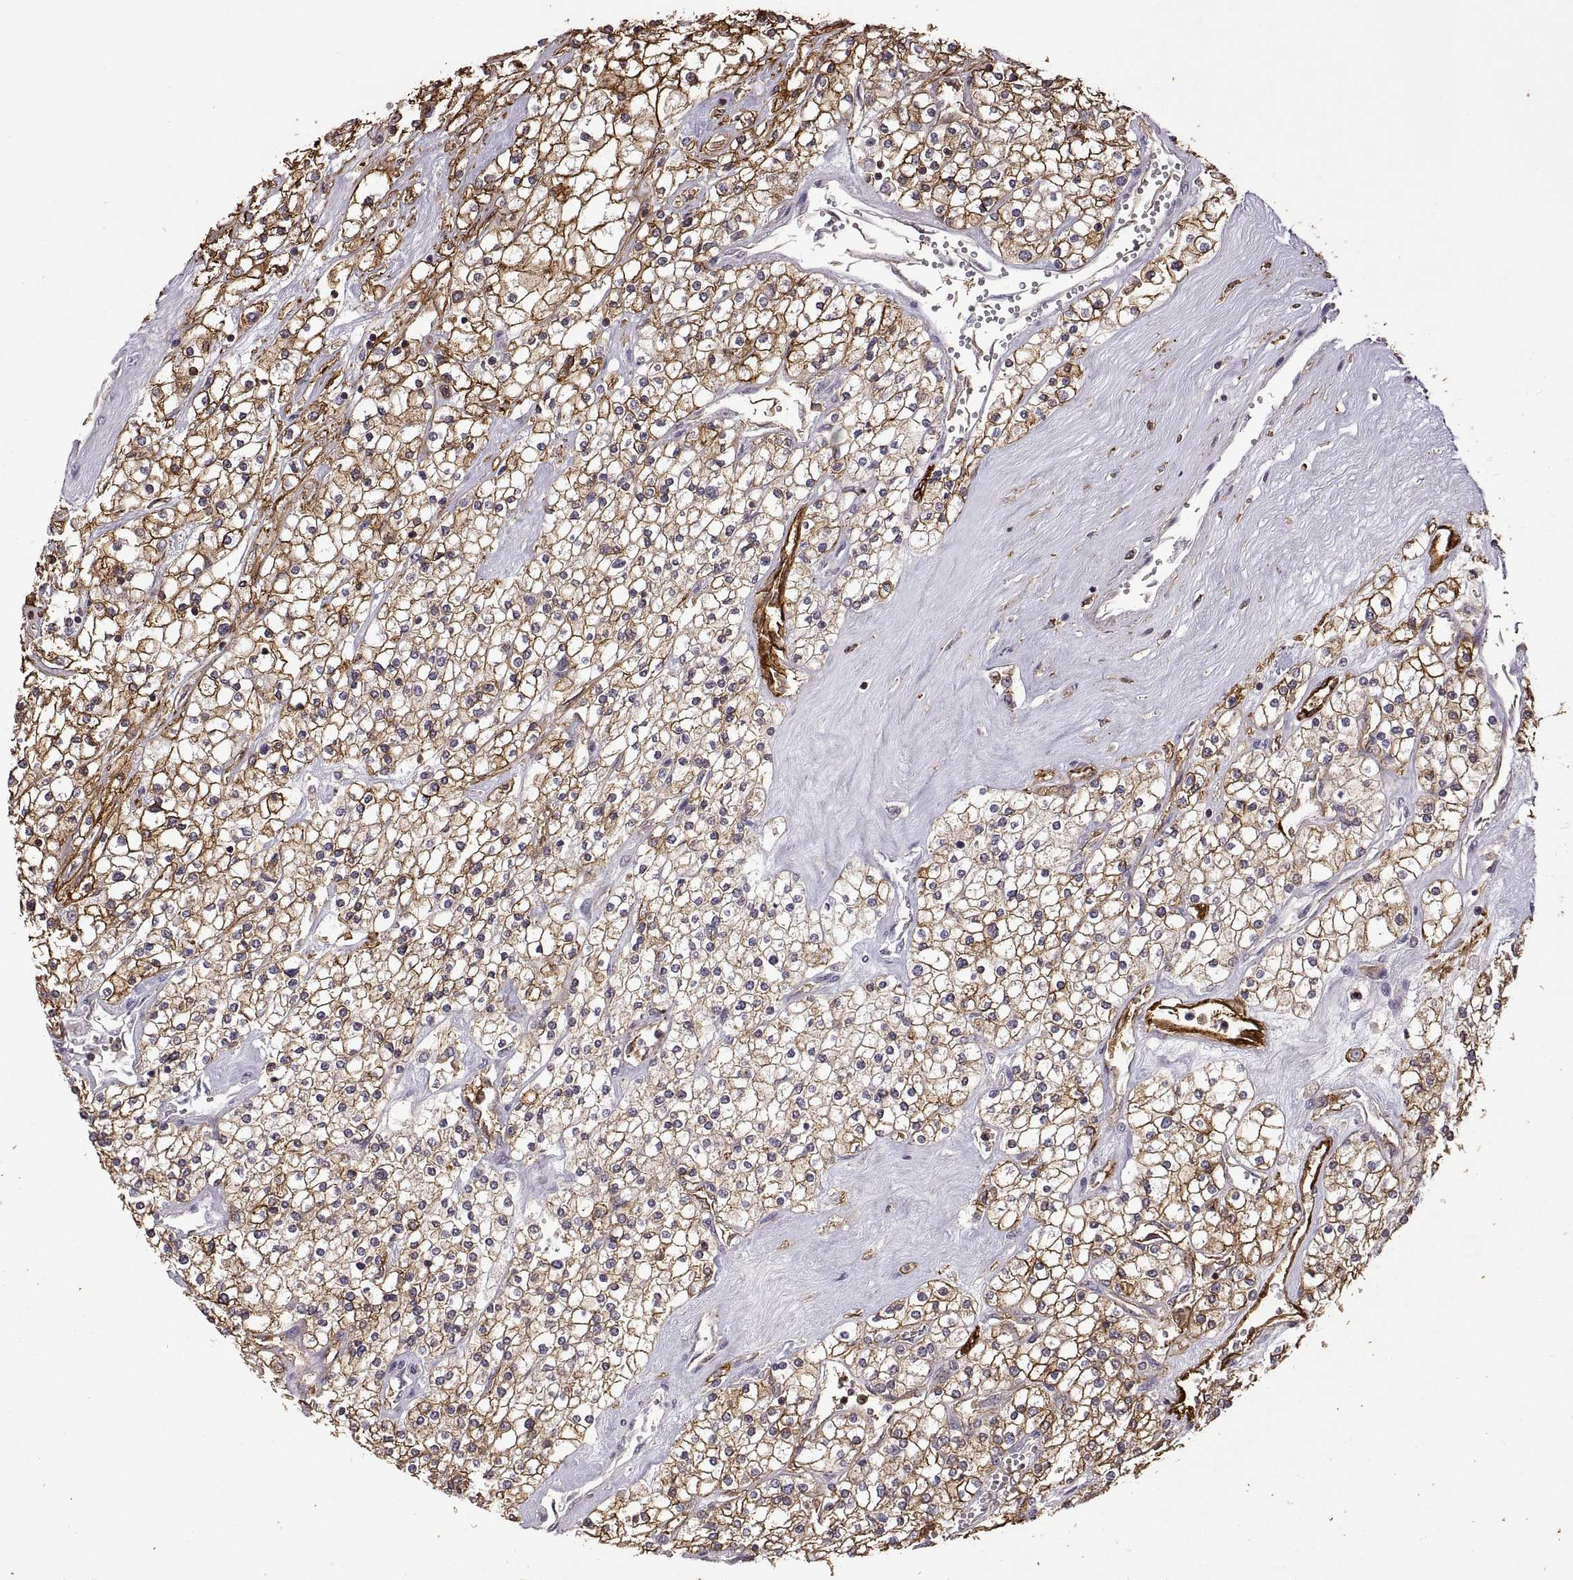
{"staining": {"intensity": "strong", "quantity": "25%-75%", "location": "cytoplasmic/membranous"}, "tissue": "renal cancer", "cell_type": "Tumor cells", "image_type": "cancer", "snomed": [{"axis": "morphology", "description": "Adenocarcinoma, NOS"}, {"axis": "topography", "description": "Kidney"}], "caption": "Immunohistochemical staining of human renal cancer shows strong cytoplasmic/membranous protein staining in approximately 25%-75% of tumor cells. Immunohistochemistry (ihc) stains the protein of interest in brown and the nuclei are stained blue.", "gene": "S100A10", "patient": {"sex": "male", "age": 80}}